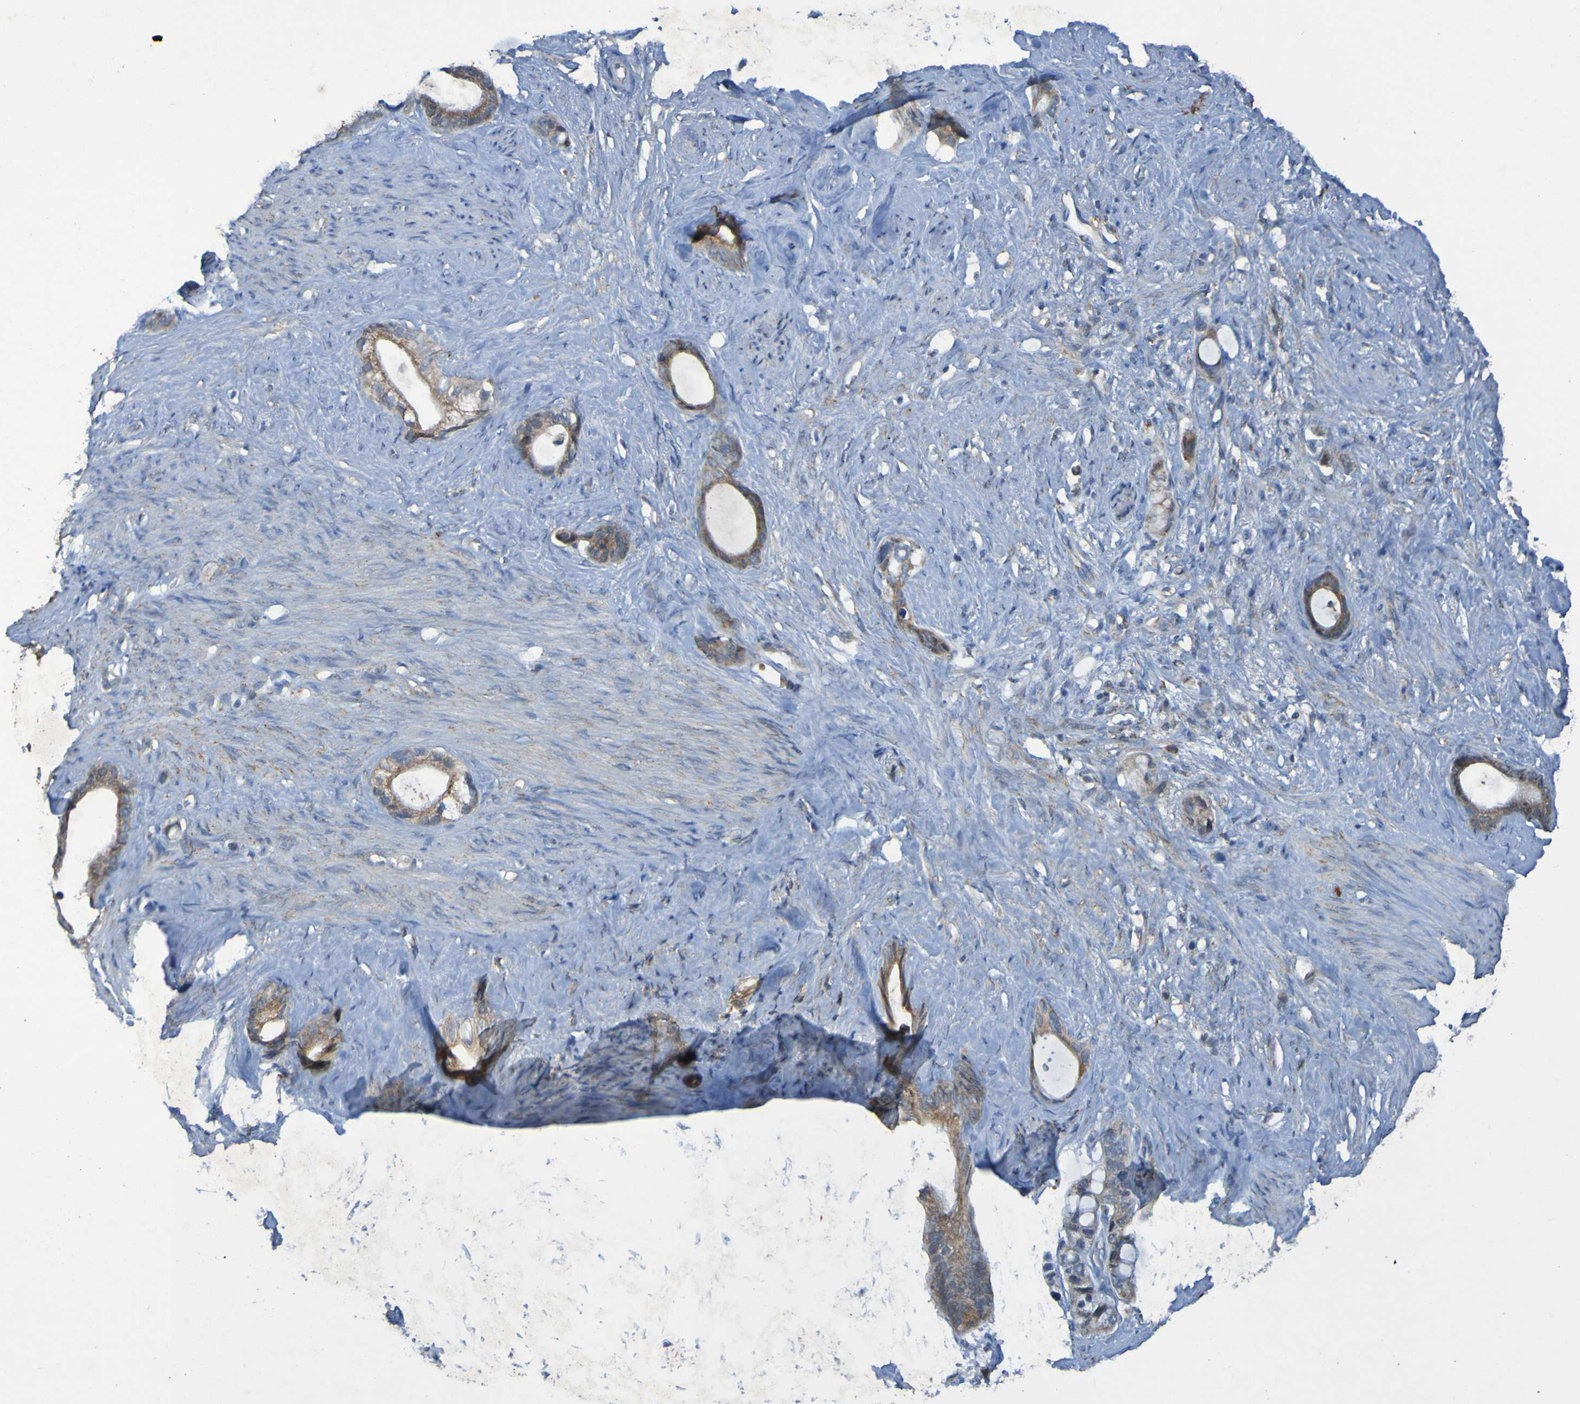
{"staining": {"intensity": "moderate", "quantity": ">75%", "location": "cytoplasmic/membranous"}, "tissue": "stomach cancer", "cell_type": "Tumor cells", "image_type": "cancer", "snomed": [{"axis": "morphology", "description": "Adenocarcinoma, NOS"}, {"axis": "topography", "description": "Stomach"}], "caption": "Immunohistochemistry (DAB) staining of adenocarcinoma (stomach) displays moderate cytoplasmic/membranous protein positivity in approximately >75% of tumor cells.", "gene": "CCDC51", "patient": {"sex": "female", "age": 75}}